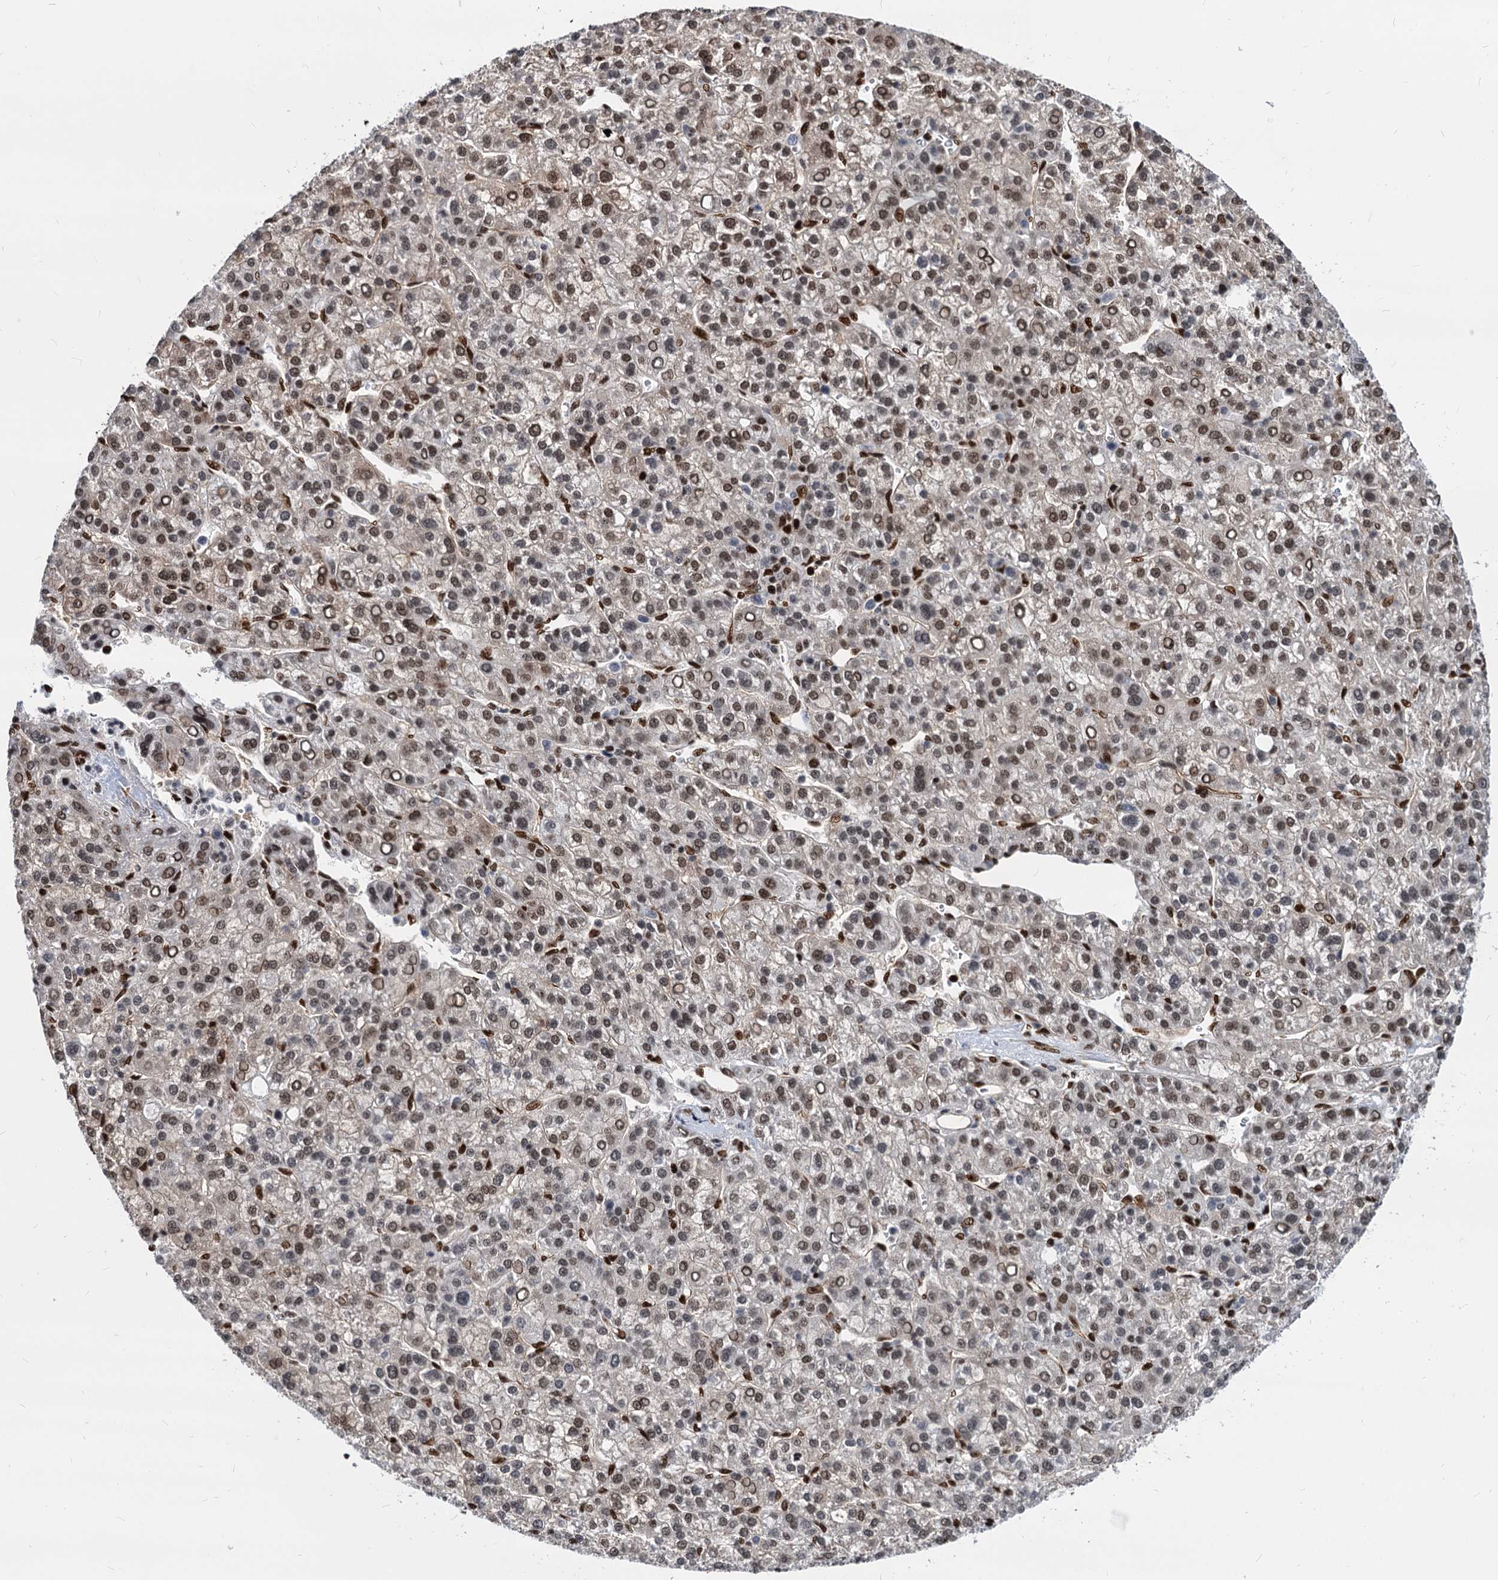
{"staining": {"intensity": "moderate", "quantity": "25%-75%", "location": "nuclear"}, "tissue": "liver cancer", "cell_type": "Tumor cells", "image_type": "cancer", "snomed": [{"axis": "morphology", "description": "Carcinoma, Hepatocellular, NOS"}, {"axis": "topography", "description": "Liver"}], "caption": "The image demonstrates a brown stain indicating the presence of a protein in the nuclear of tumor cells in liver cancer. Using DAB (brown) and hematoxylin (blue) stains, captured at high magnification using brightfield microscopy.", "gene": "MECP2", "patient": {"sex": "female", "age": 58}}